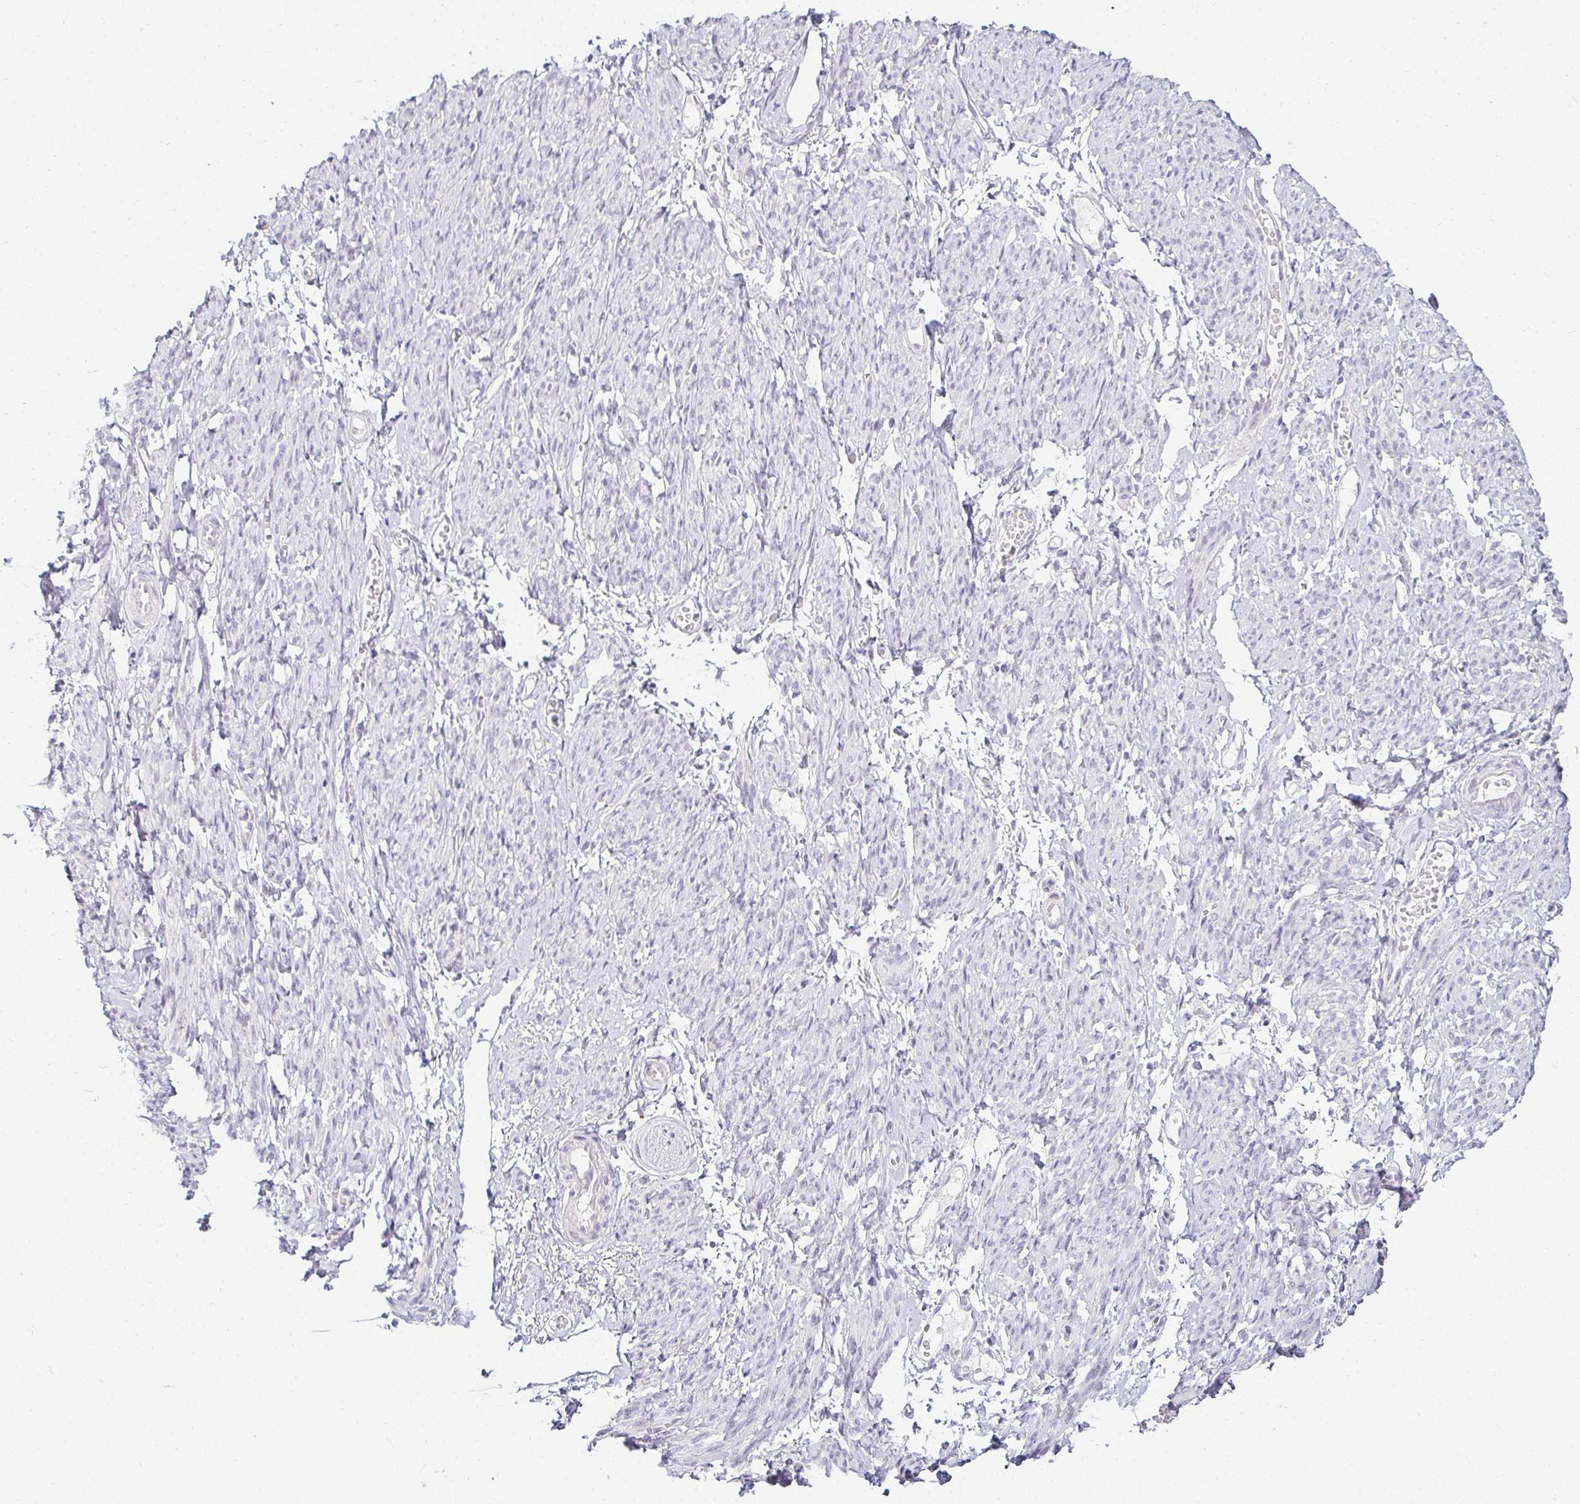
{"staining": {"intensity": "negative", "quantity": "none", "location": "none"}, "tissue": "smooth muscle", "cell_type": "Smooth muscle cells", "image_type": "normal", "snomed": [{"axis": "morphology", "description": "Normal tissue, NOS"}, {"axis": "topography", "description": "Smooth muscle"}], "caption": "The photomicrograph demonstrates no staining of smooth muscle cells in unremarkable smooth muscle. Nuclei are stained in blue.", "gene": "ACAN", "patient": {"sex": "female", "age": 65}}